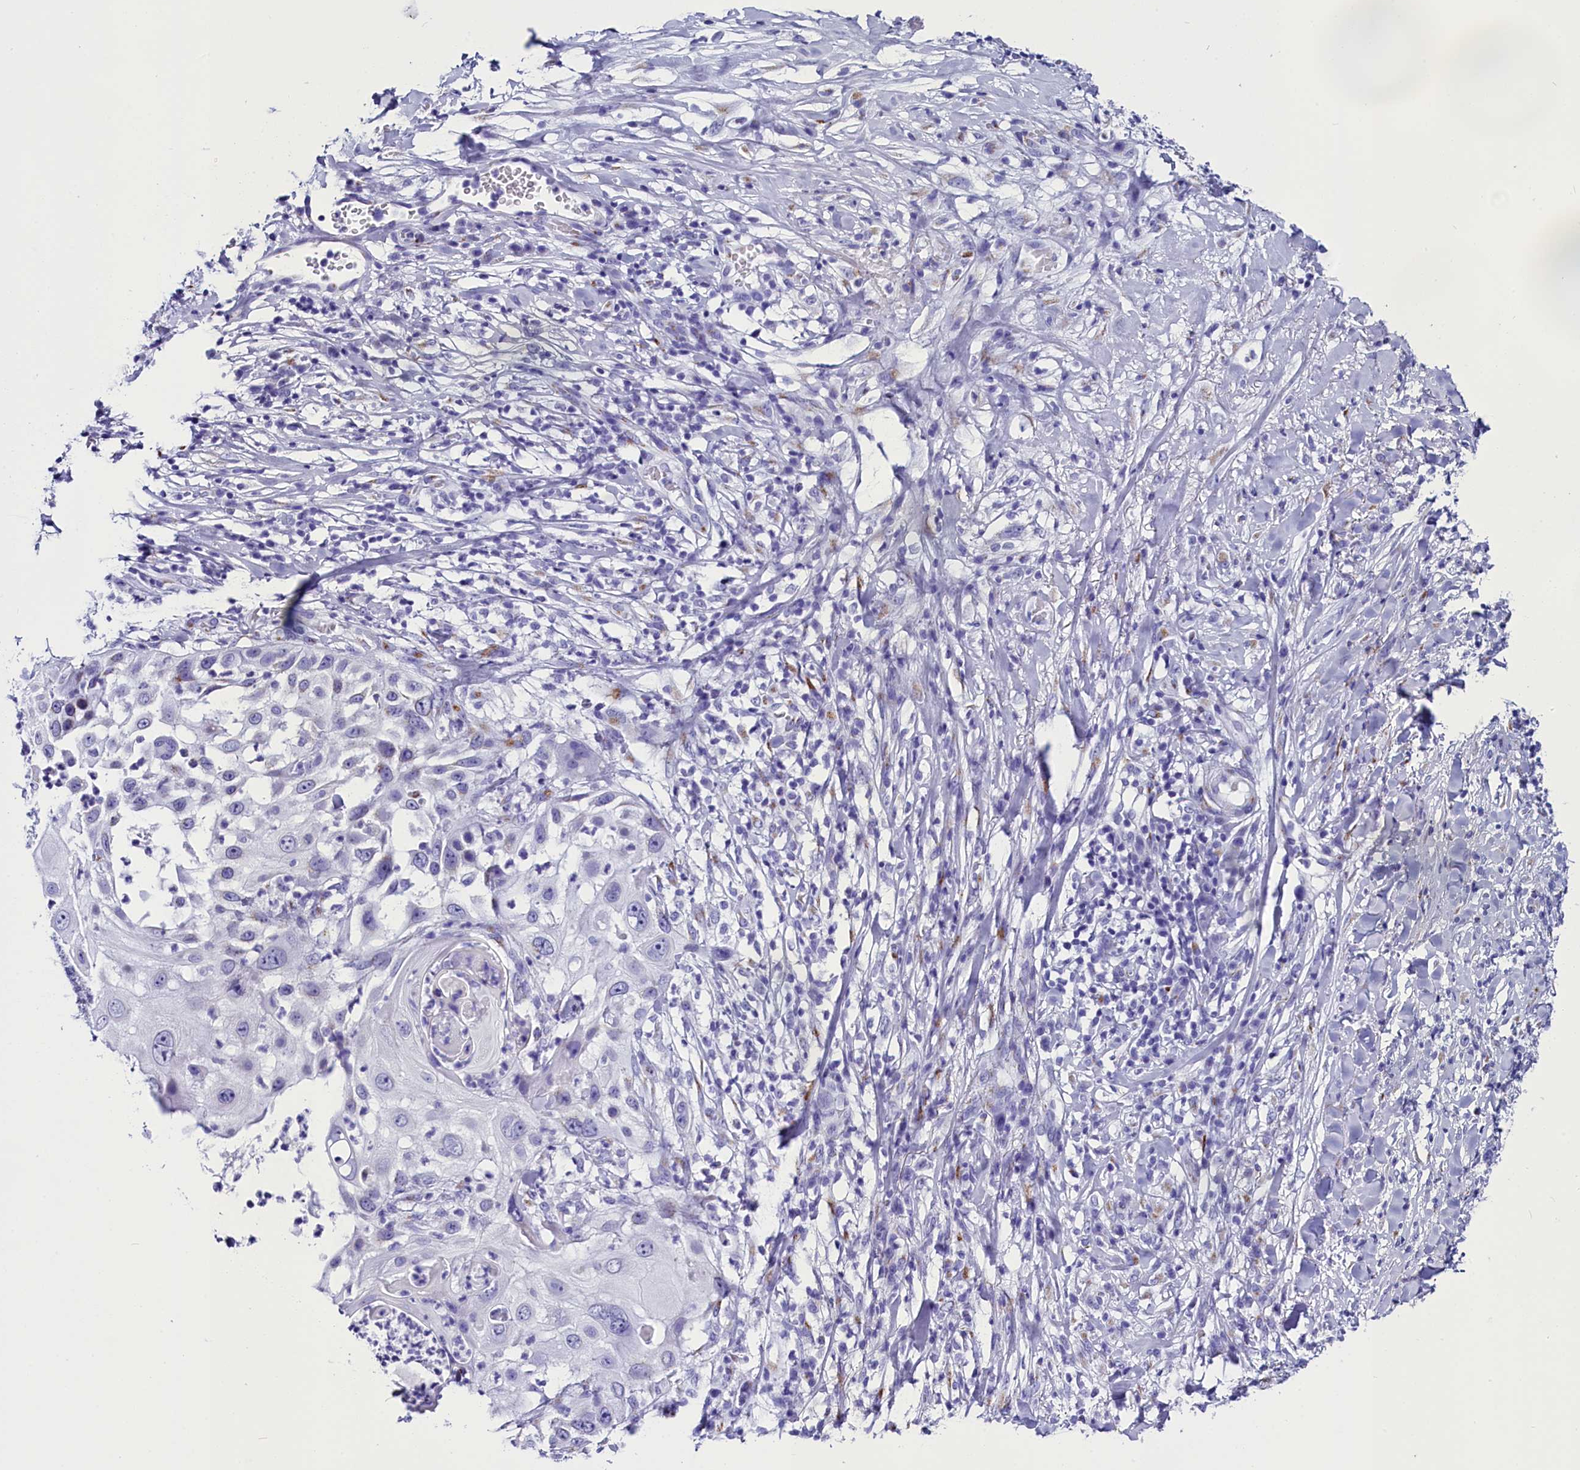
{"staining": {"intensity": "negative", "quantity": "none", "location": "none"}, "tissue": "skin cancer", "cell_type": "Tumor cells", "image_type": "cancer", "snomed": [{"axis": "morphology", "description": "Squamous cell carcinoma, NOS"}, {"axis": "topography", "description": "Skin"}], "caption": "Tumor cells show no significant protein positivity in skin cancer. (DAB IHC with hematoxylin counter stain).", "gene": "AP3B2", "patient": {"sex": "female", "age": 44}}